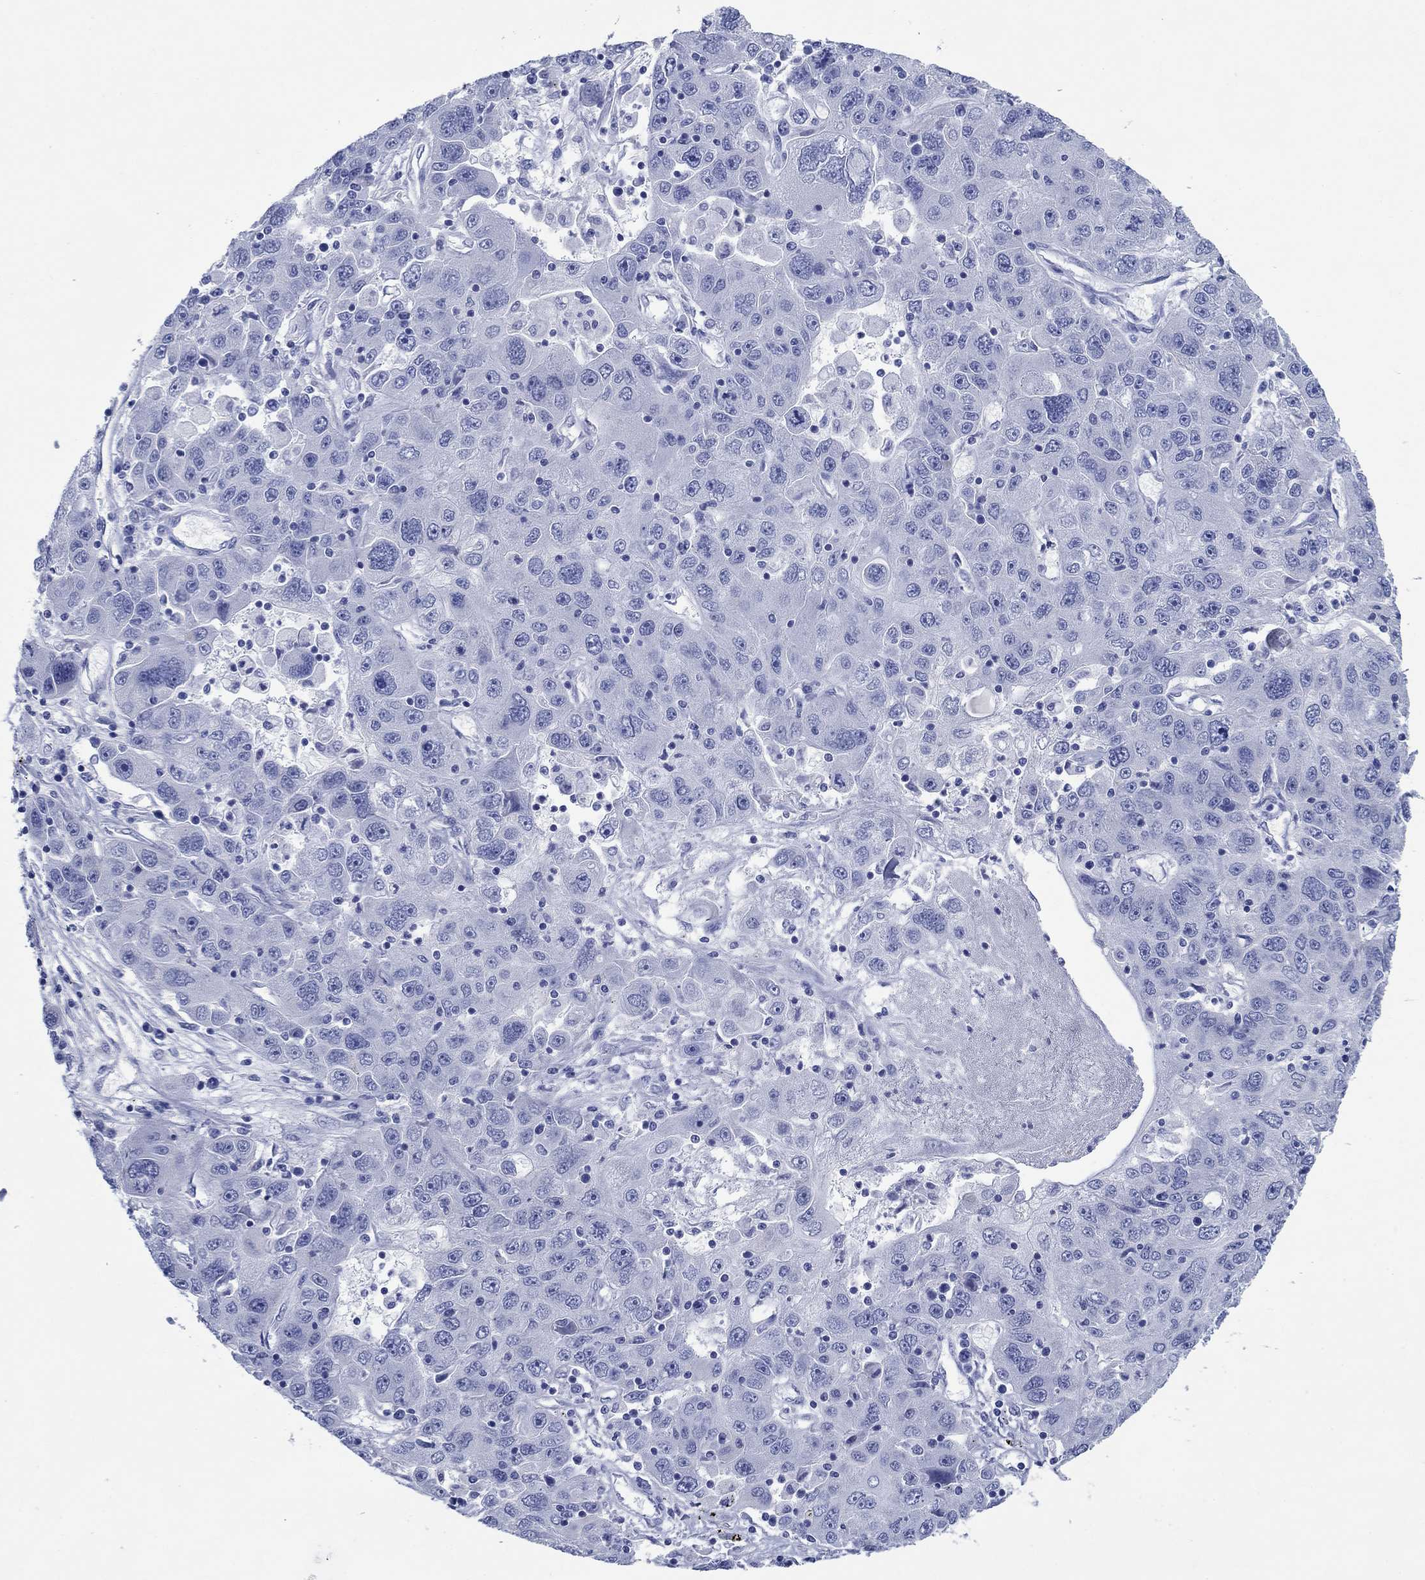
{"staining": {"intensity": "negative", "quantity": "none", "location": "none"}, "tissue": "stomach cancer", "cell_type": "Tumor cells", "image_type": "cancer", "snomed": [{"axis": "morphology", "description": "Adenocarcinoma, NOS"}, {"axis": "topography", "description": "Stomach"}], "caption": "This is an immunohistochemistry photomicrograph of human stomach cancer. There is no positivity in tumor cells.", "gene": "HCRT", "patient": {"sex": "male", "age": 56}}